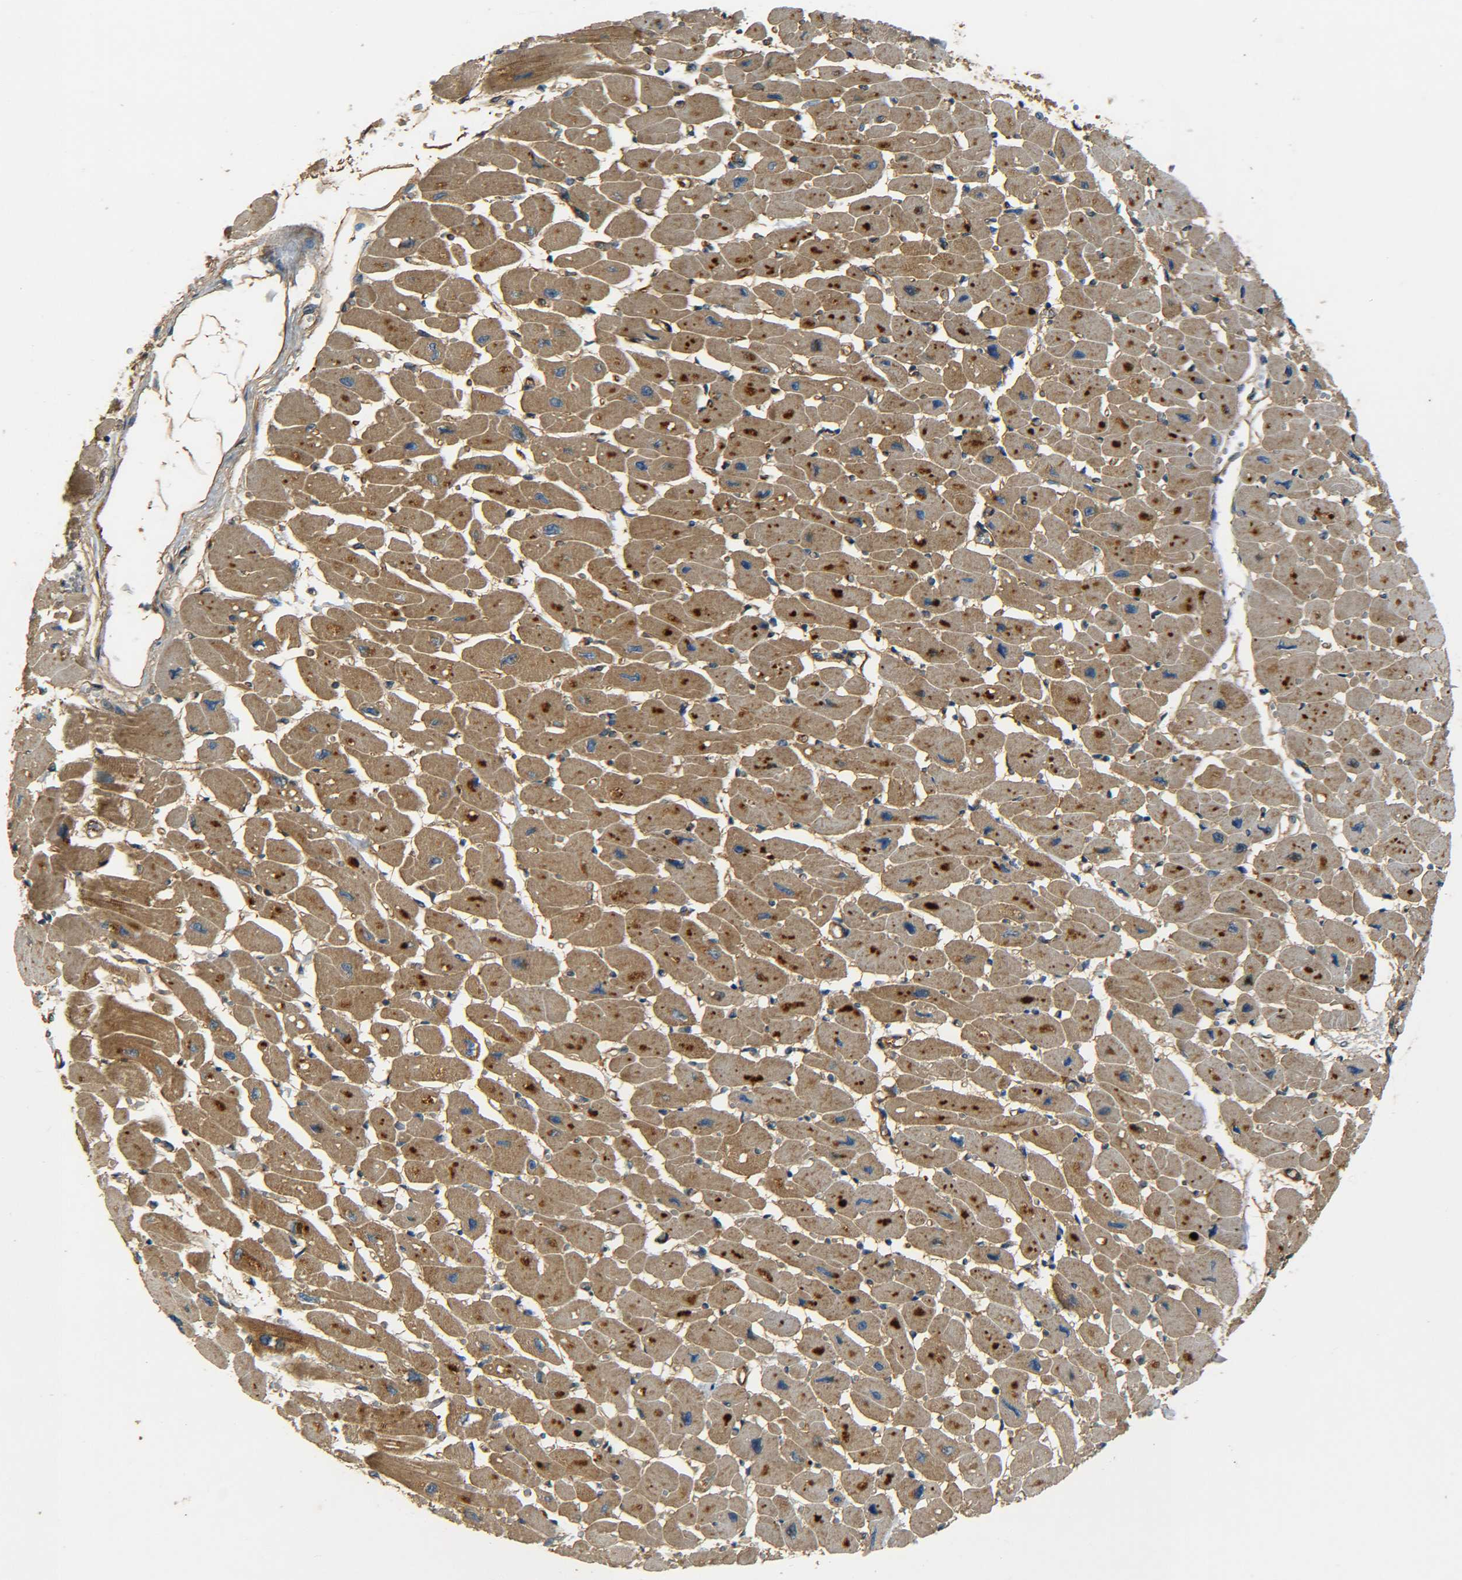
{"staining": {"intensity": "moderate", "quantity": ">75%", "location": "cytoplasmic/membranous"}, "tissue": "heart muscle", "cell_type": "Cardiomyocytes", "image_type": "normal", "snomed": [{"axis": "morphology", "description": "Normal tissue, NOS"}, {"axis": "topography", "description": "Heart"}], "caption": "A micrograph of human heart muscle stained for a protein demonstrates moderate cytoplasmic/membranous brown staining in cardiomyocytes.", "gene": "LRCH3", "patient": {"sex": "female", "age": 54}}